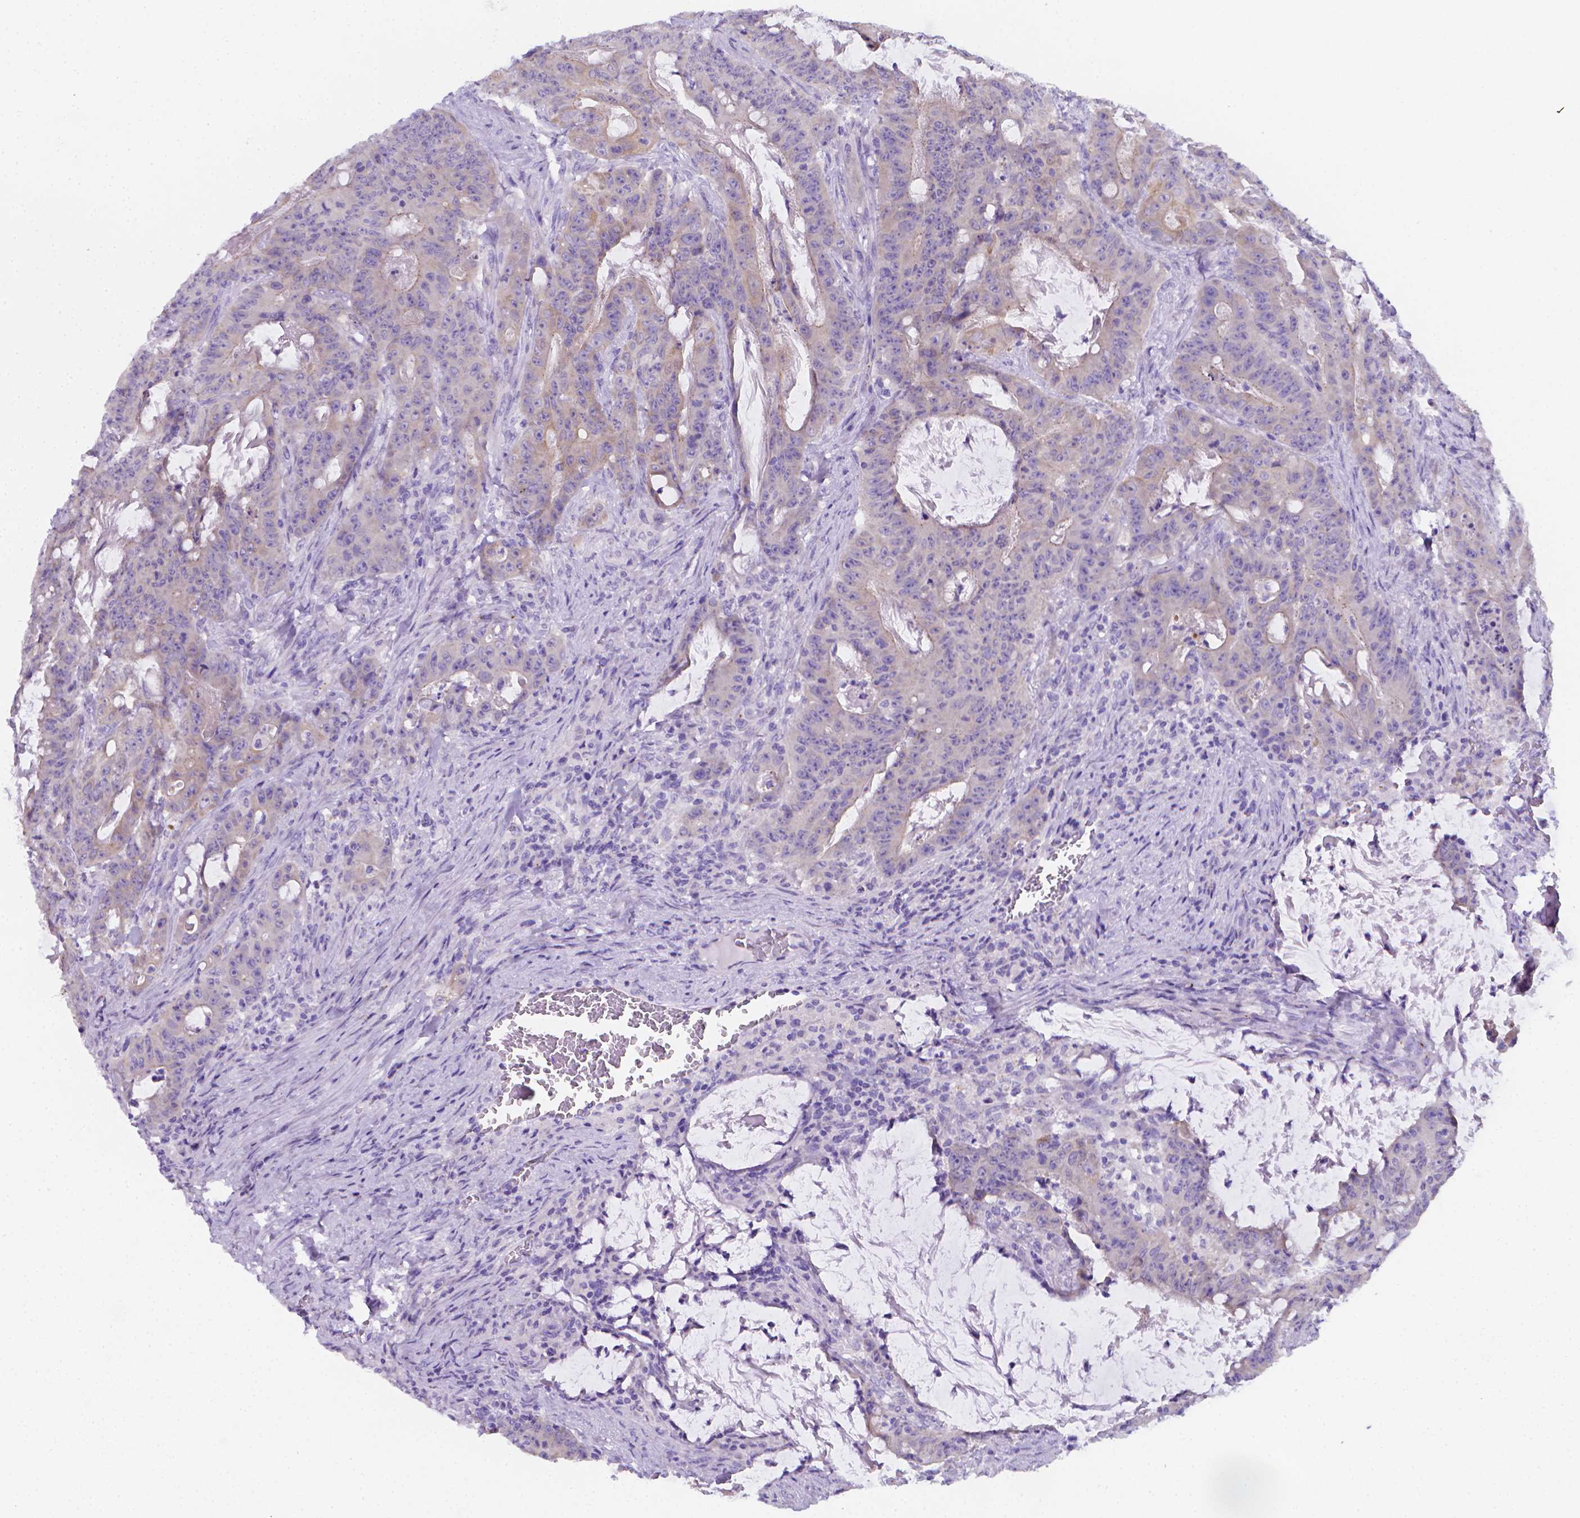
{"staining": {"intensity": "negative", "quantity": "none", "location": "none"}, "tissue": "colorectal cancer", "cell_type": "Tumor cells", "image_type": "cancer", "snomed": [{"axis": "morphology", "description": "Adenocarcinoma, NOS"}, {"axis": "topography", "description": "Colon"}], "caption": "Immunohistochemistry of colorectal adenocarcinoma demonstrates no staining in tumor cells.", "gene": "LRRC73", "patient": {"sex": "male", "age": 33}}